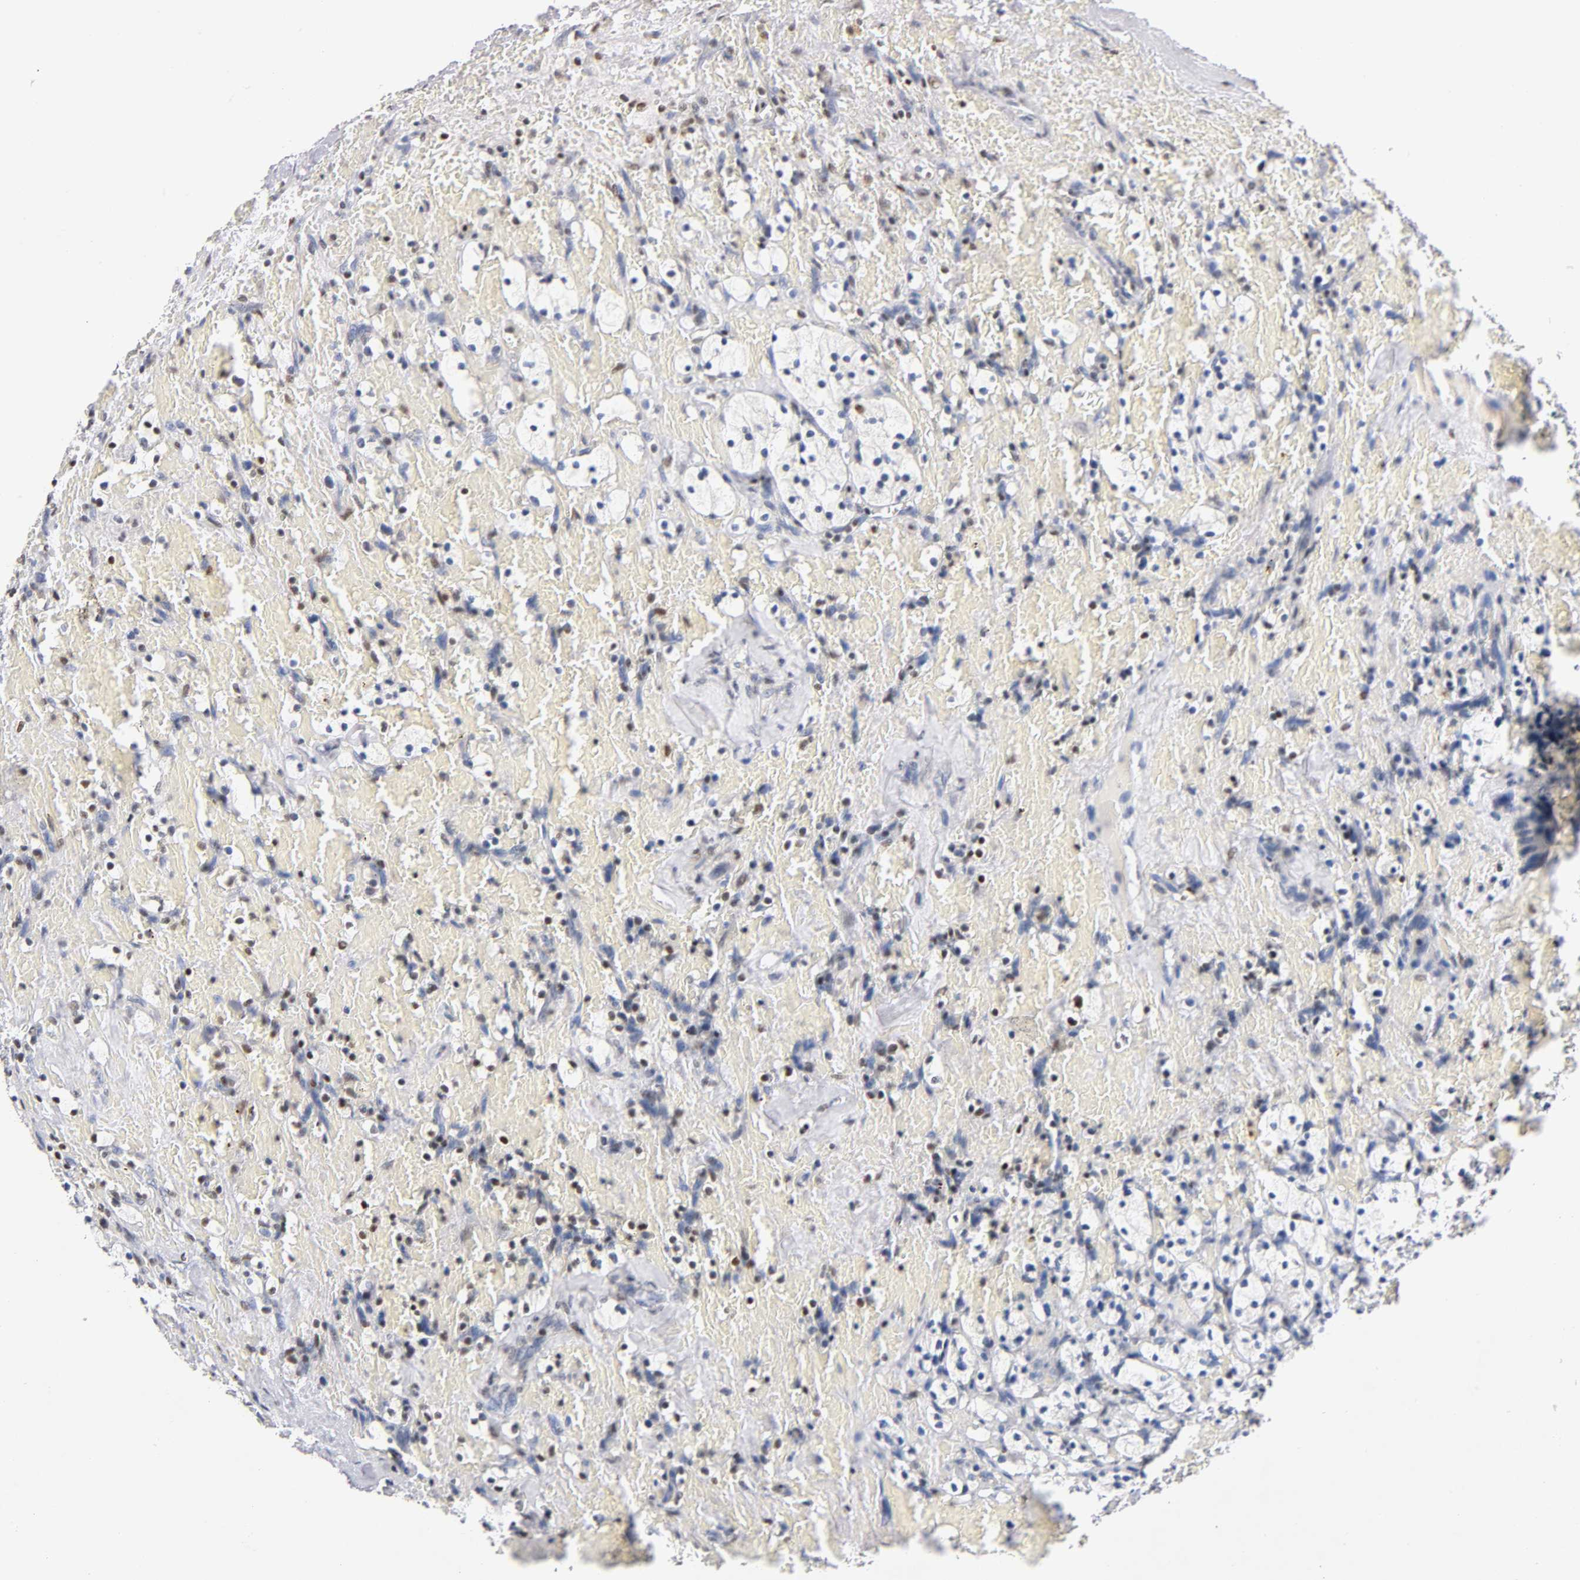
{"staining": {"intensity": "negative", "quantity": "none", "location": "none"}, "tissue": "renal cancer", "cell_type": "Tumor cells", "image_type": "cancer", "snomed": [{"axis": "morphology", "description": "Adenocarcinoma, NOS"}, {"axis": "topography", "description": "Kidney"}], "caption": "Immunohistochemistry (IHC) of adenocarcinoma (renal) displays no positivity in tumor cells. The staining is performed using DAB (3,3'-diaminobenzidine) brown chromogen with nuclei counter-stained in using hematoxylin.", "gene": "RUNX1", "patient": {"sex": "female", "age": 83}}